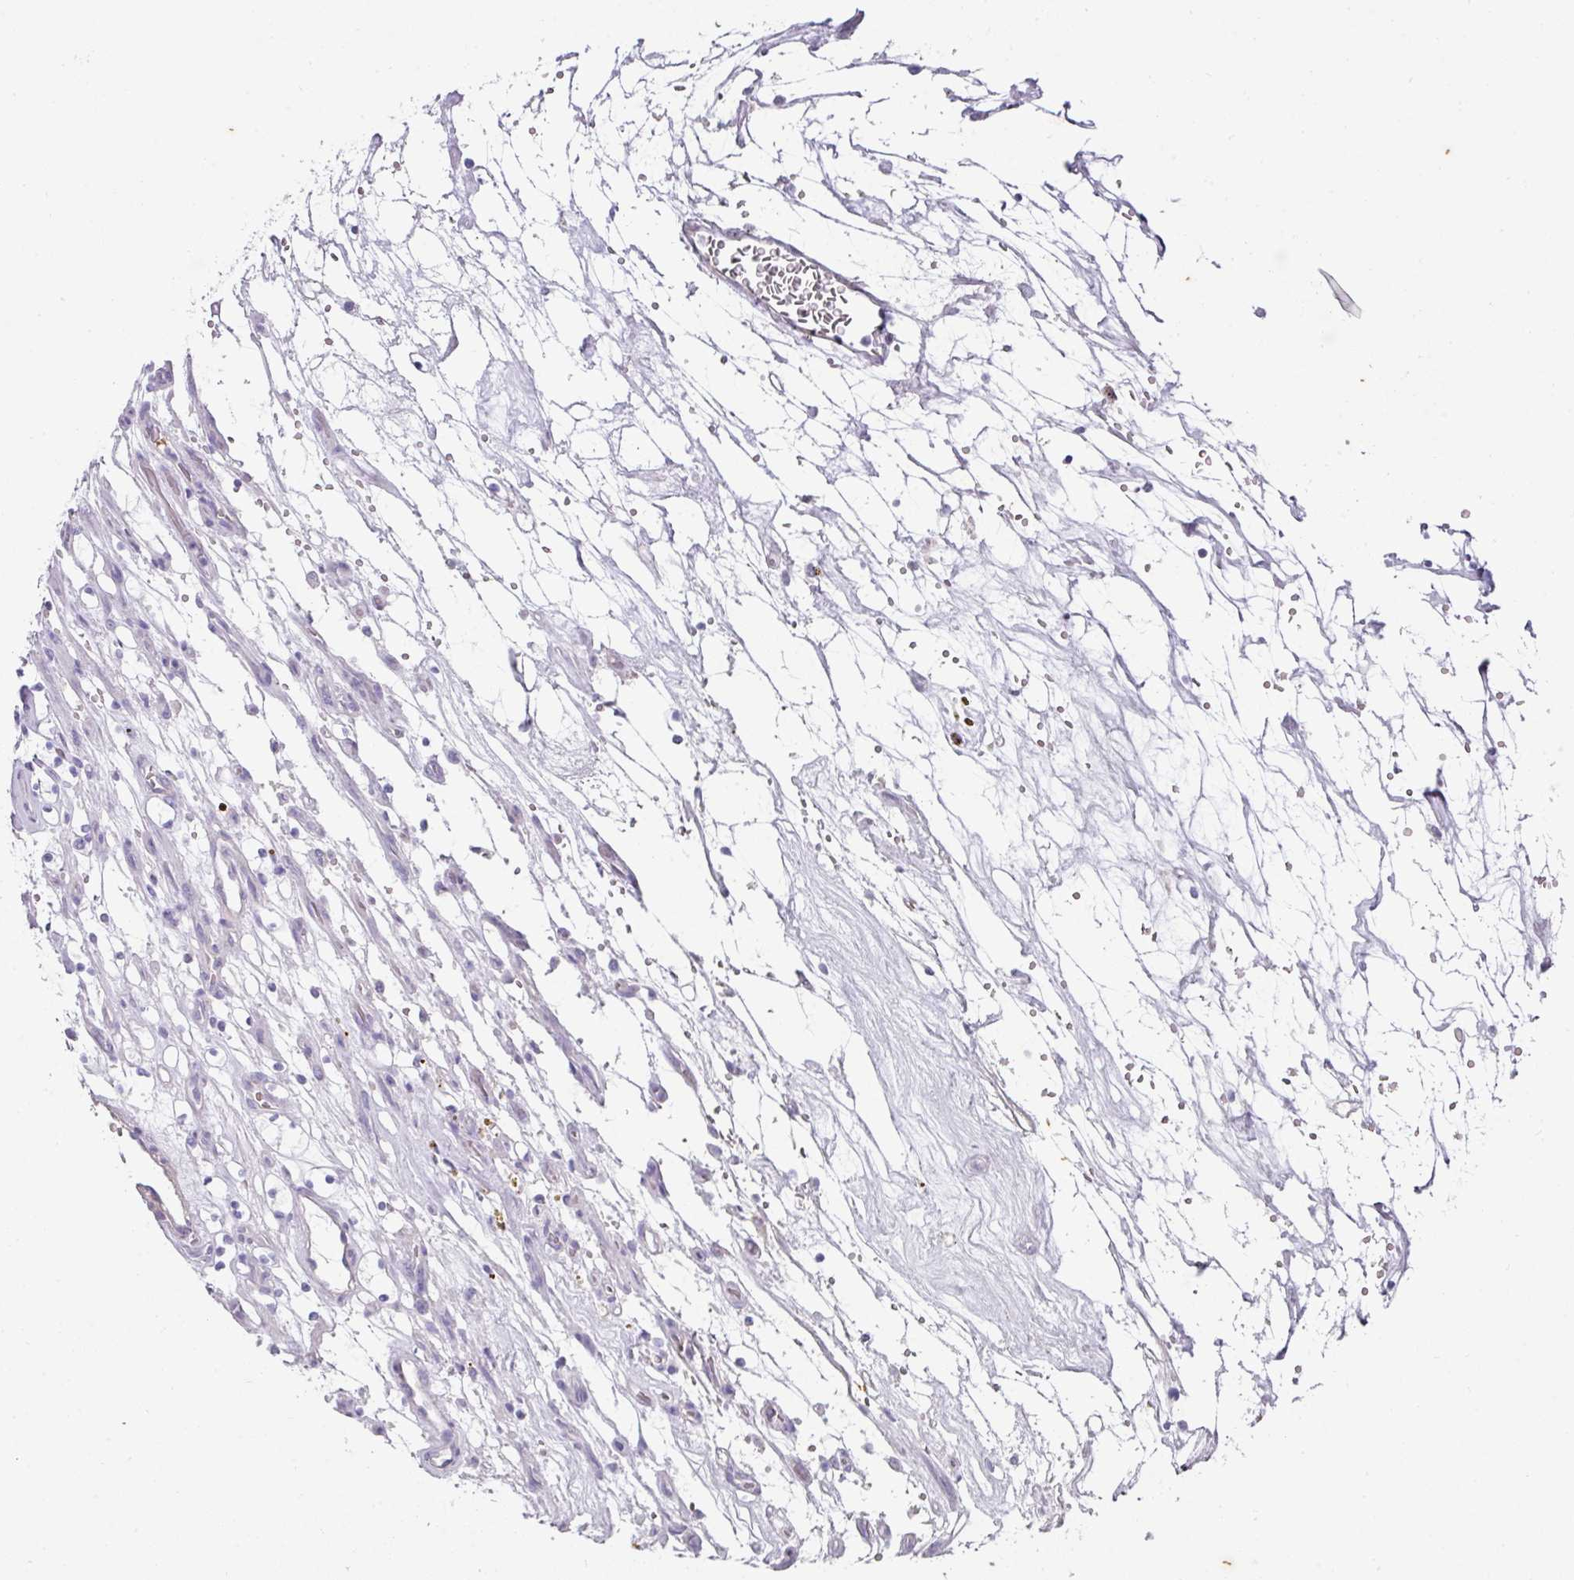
{"staining": {"intensity": "negative", "quantity": "none", "location": "none"}, "tissue": "renal cancer", "cell_type": "Tumor cells", "image_type": "cancer", "snomed": [{"axis": "morphology", "description": "Adenocarcinoma, NOS"}, {"axis": "topography", "description": "Kidney"}], "caption": "The micrograph exhibits no staining of tumor cells in renal adenocarcinoma.", "gene": "OR52N1", "patient": {"sex": "female", "age": 69}}